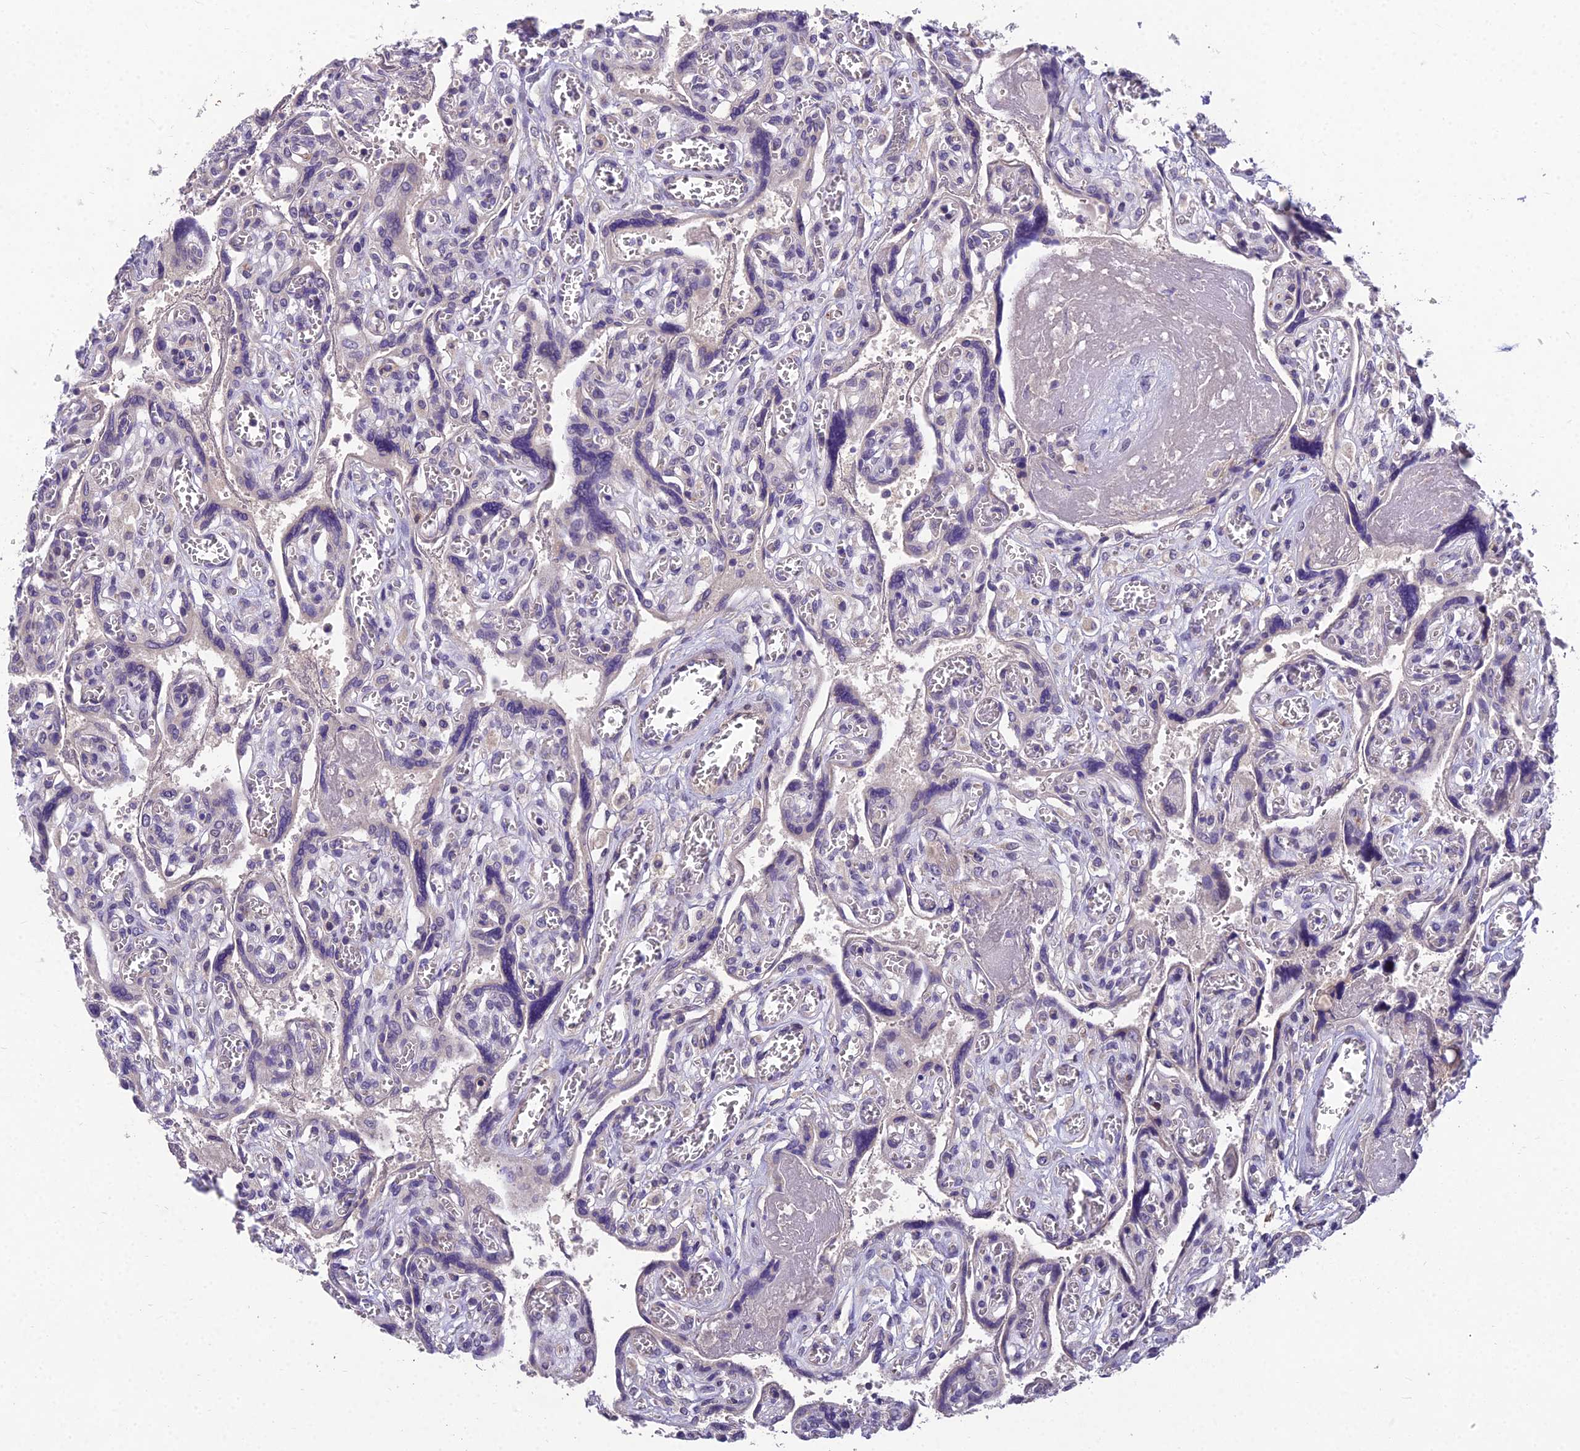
{"staining": {"intensity": "negative", "quantity": "none", "location": "none"}, "tissue": "placenta", "cell_type": "Trophoblastic cells", "image_type": "normal", "snomed": [{"axis": "morphology", "description": "Normal tissue, NOS"}, {"axis": "topography", "description": "Placenta"}], "caption": "Image shows no significant protein expression in trophoblastic cells of normal placenta. The staining was performed using DAB to visualize the protein expression in brown, while the nuclei were stained in blue with hematoxylin (Magnification: 20x).", "gene": "ZNF333", "patient": {"sex": "female", "age": 39}}